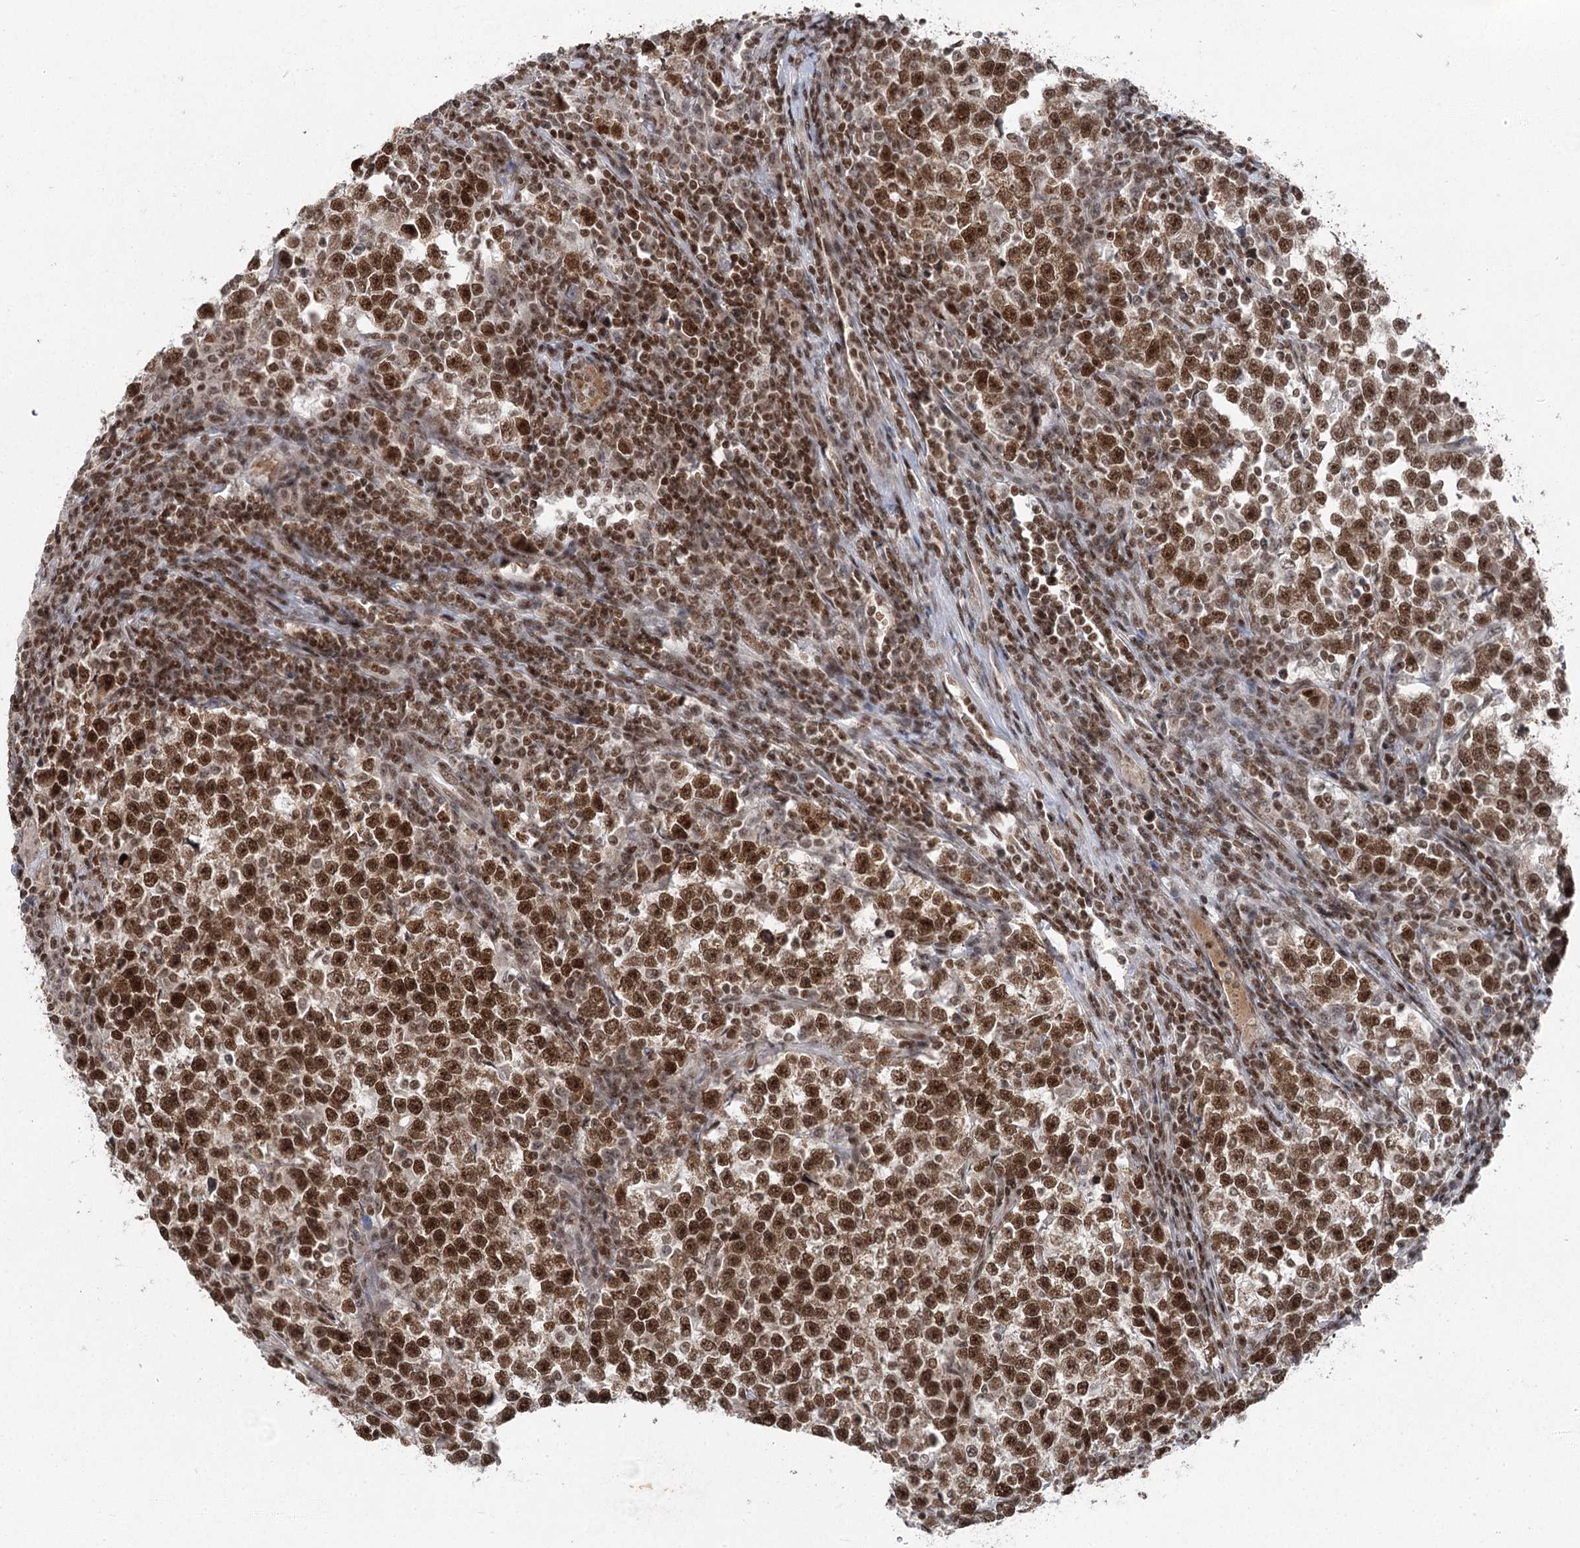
{"staining": {"intensity": "strong", "quantity": ">75%", "location": "nuclear"}, "tissue": "testis cancer", "cell_type": "Tumor cells", "image_type": "cancer", "snomed": [{"axis": "morphology", "description": "Normal tissue, NOS"}, {"axis": "morphology", "description": "Seminoma, NOS"}, {"axis": "topography", "description": "Testis"}], "caption": "Human testis cancer stained for a protein (brown) reveals strong nuclear positive expression in about >75% of tumor cells.", "gene": "CGGBP1", "patient": {"sex": "male", "age": 43}}